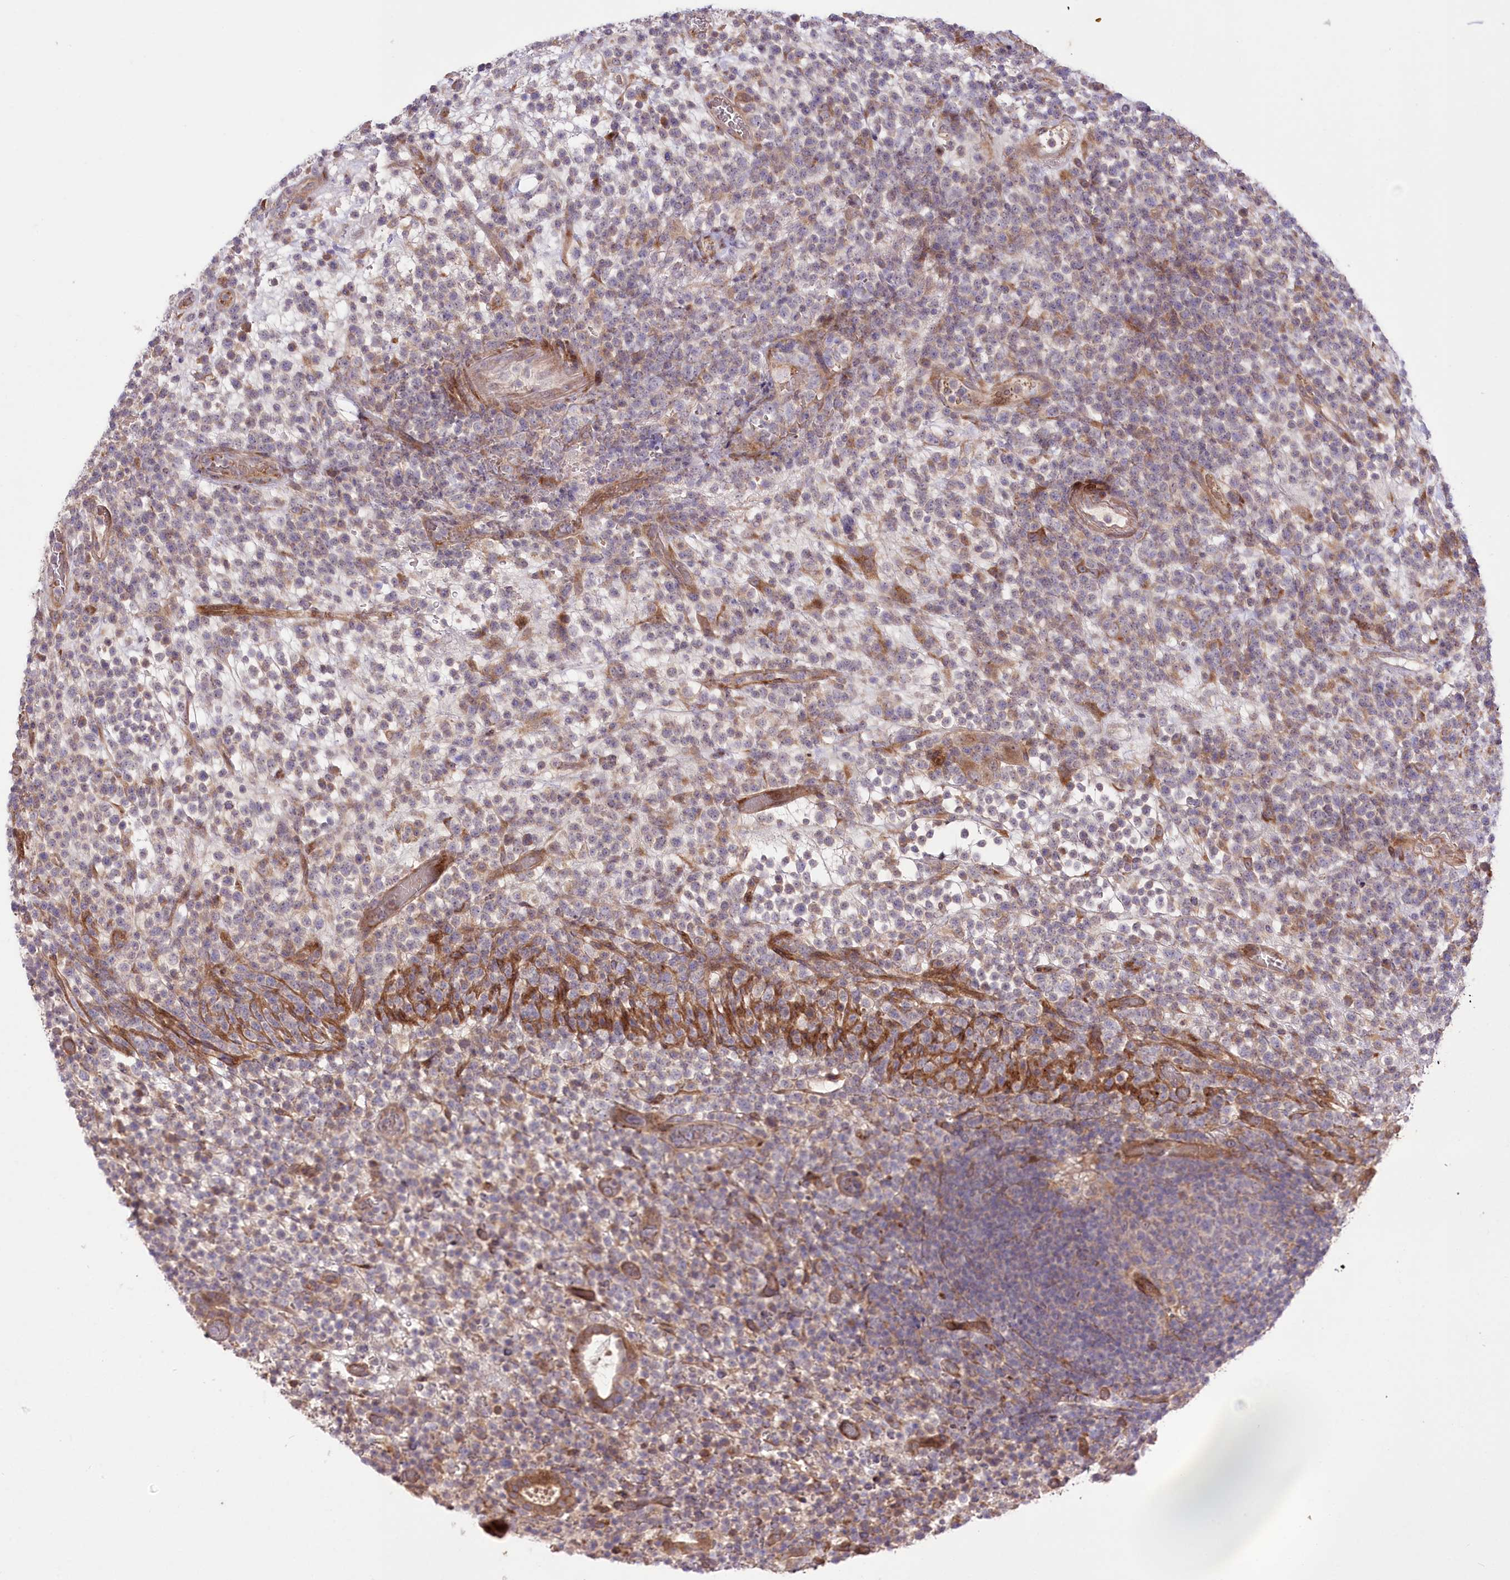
{"staining": {"intensity": "weak", "quantity": "<25%", "location": "cytoplasmic/membranous"}, "tissue": "lymphoma", "cell_type": "Tumor cells", "image_type": "cancer", "snomed": [{"axis": "morphology", "description": "Malignant lymphoma, non-Hodgkin's type, High grade"}, {"axis": "topography", "description": "Colon"}], "caption": "Immunohistochemistry (IHC) image of neoplastic tissue: high-grade malignant lymphoma, non-Hodgkin's type stained with DAB (3,3'-diaminobenzidine) reveals no significant protein expression in tumor cells.", "gene": "TRUB1", "patient": {"sex": "female", "age": 53}}